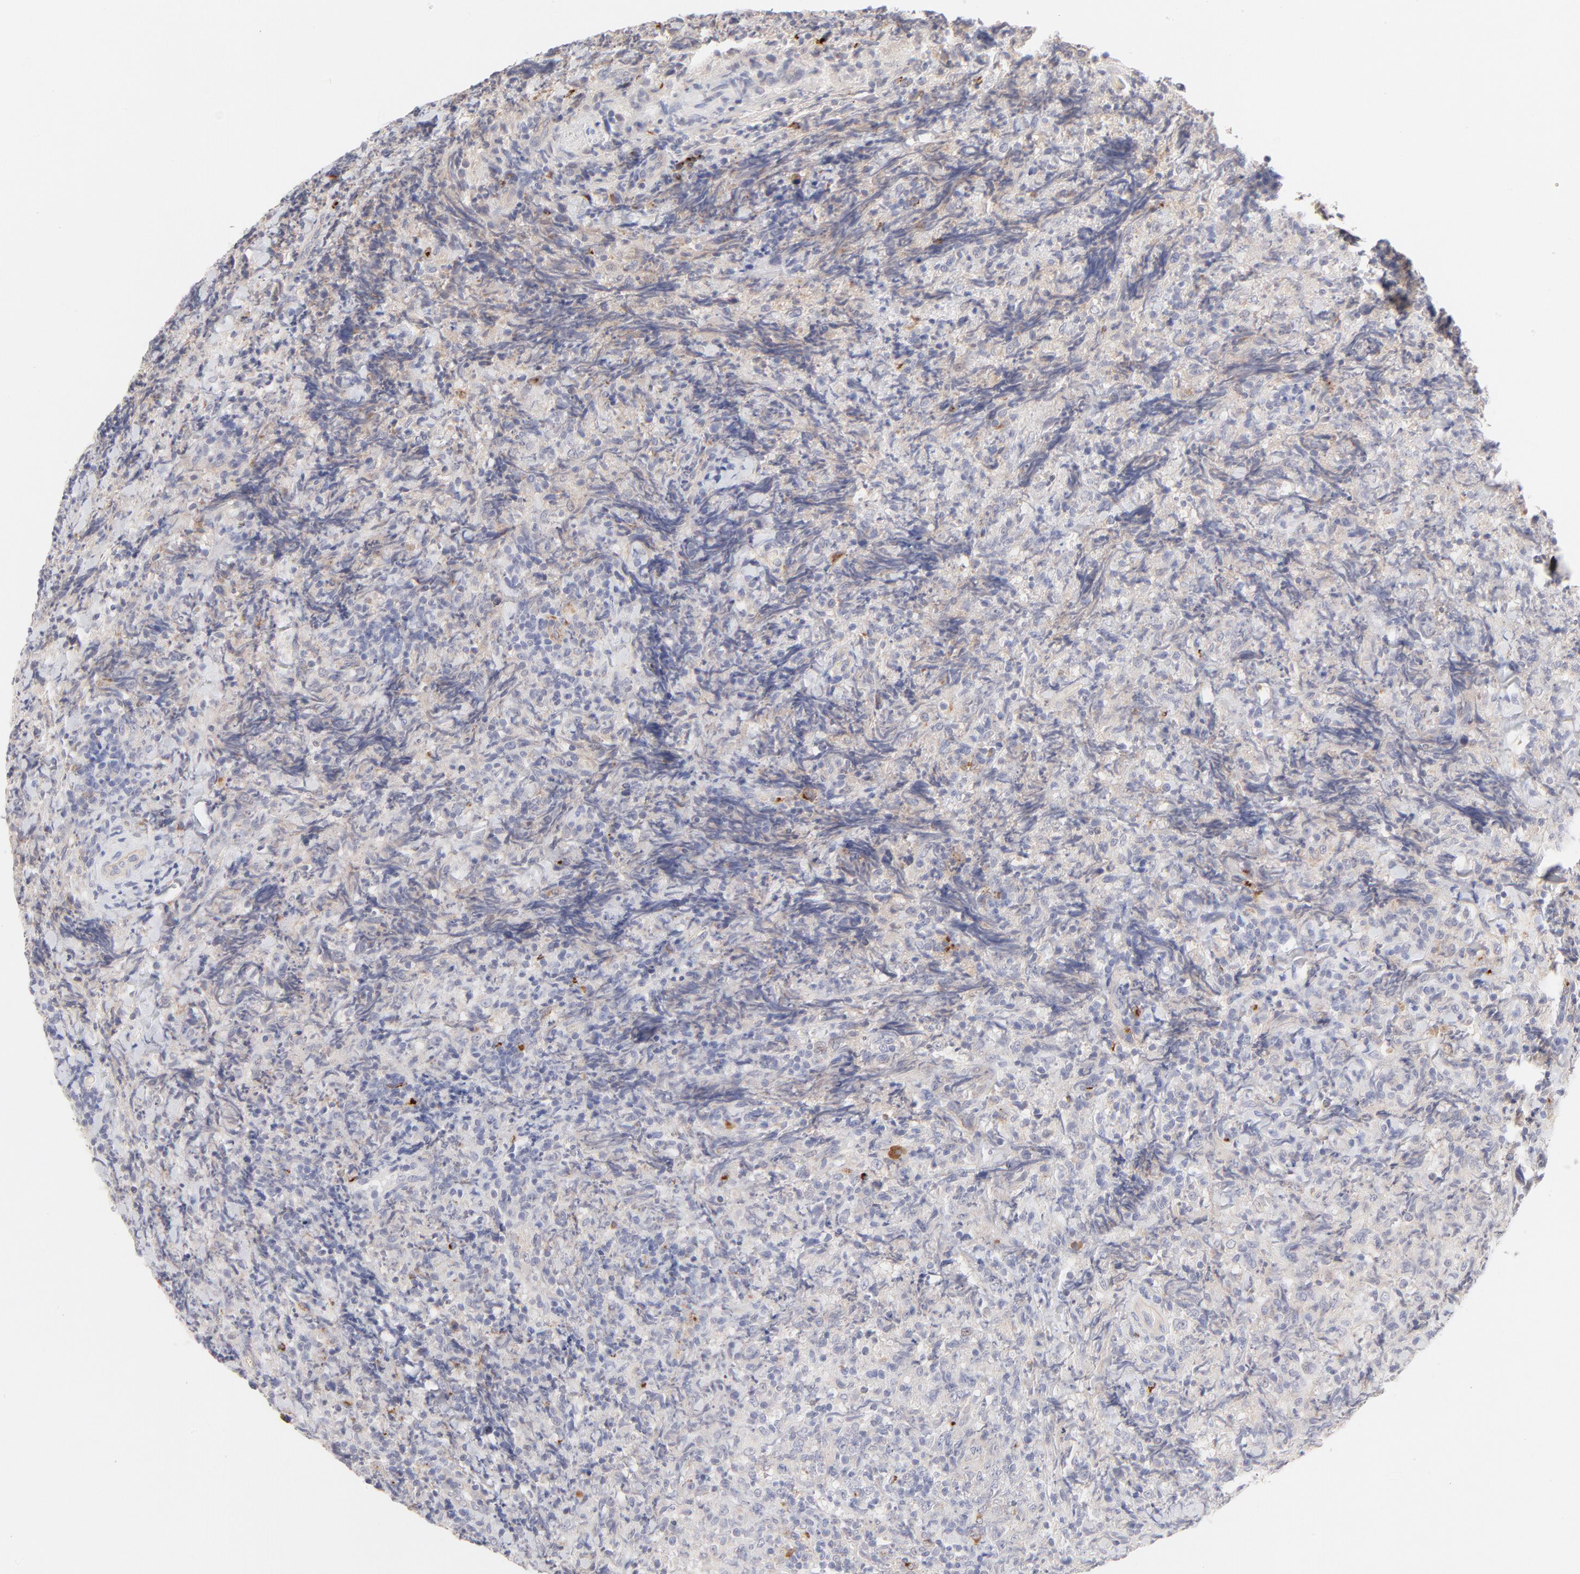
{"staining": {"intensity": "weak", "quantity": "<25%", "location": "nuclear"}, "tissue": "lymphoma", "cell_type": "Tumor cells", "image_type": "cancer", "snomed": [{"axis": "morphology", "description": "Malignant lymphoma, non-Hodgkin's type, High grade"}, {"axis": "topography", "description": "Tonsil"}], "caption": "This is an IHC photomicrograph of human malignant lymphoma, non-Hodgkin's type (high-grade). There is no positivity in tumor cells.", "gene": "ELF3", "patient": {"sex": "female", "age": 36}}